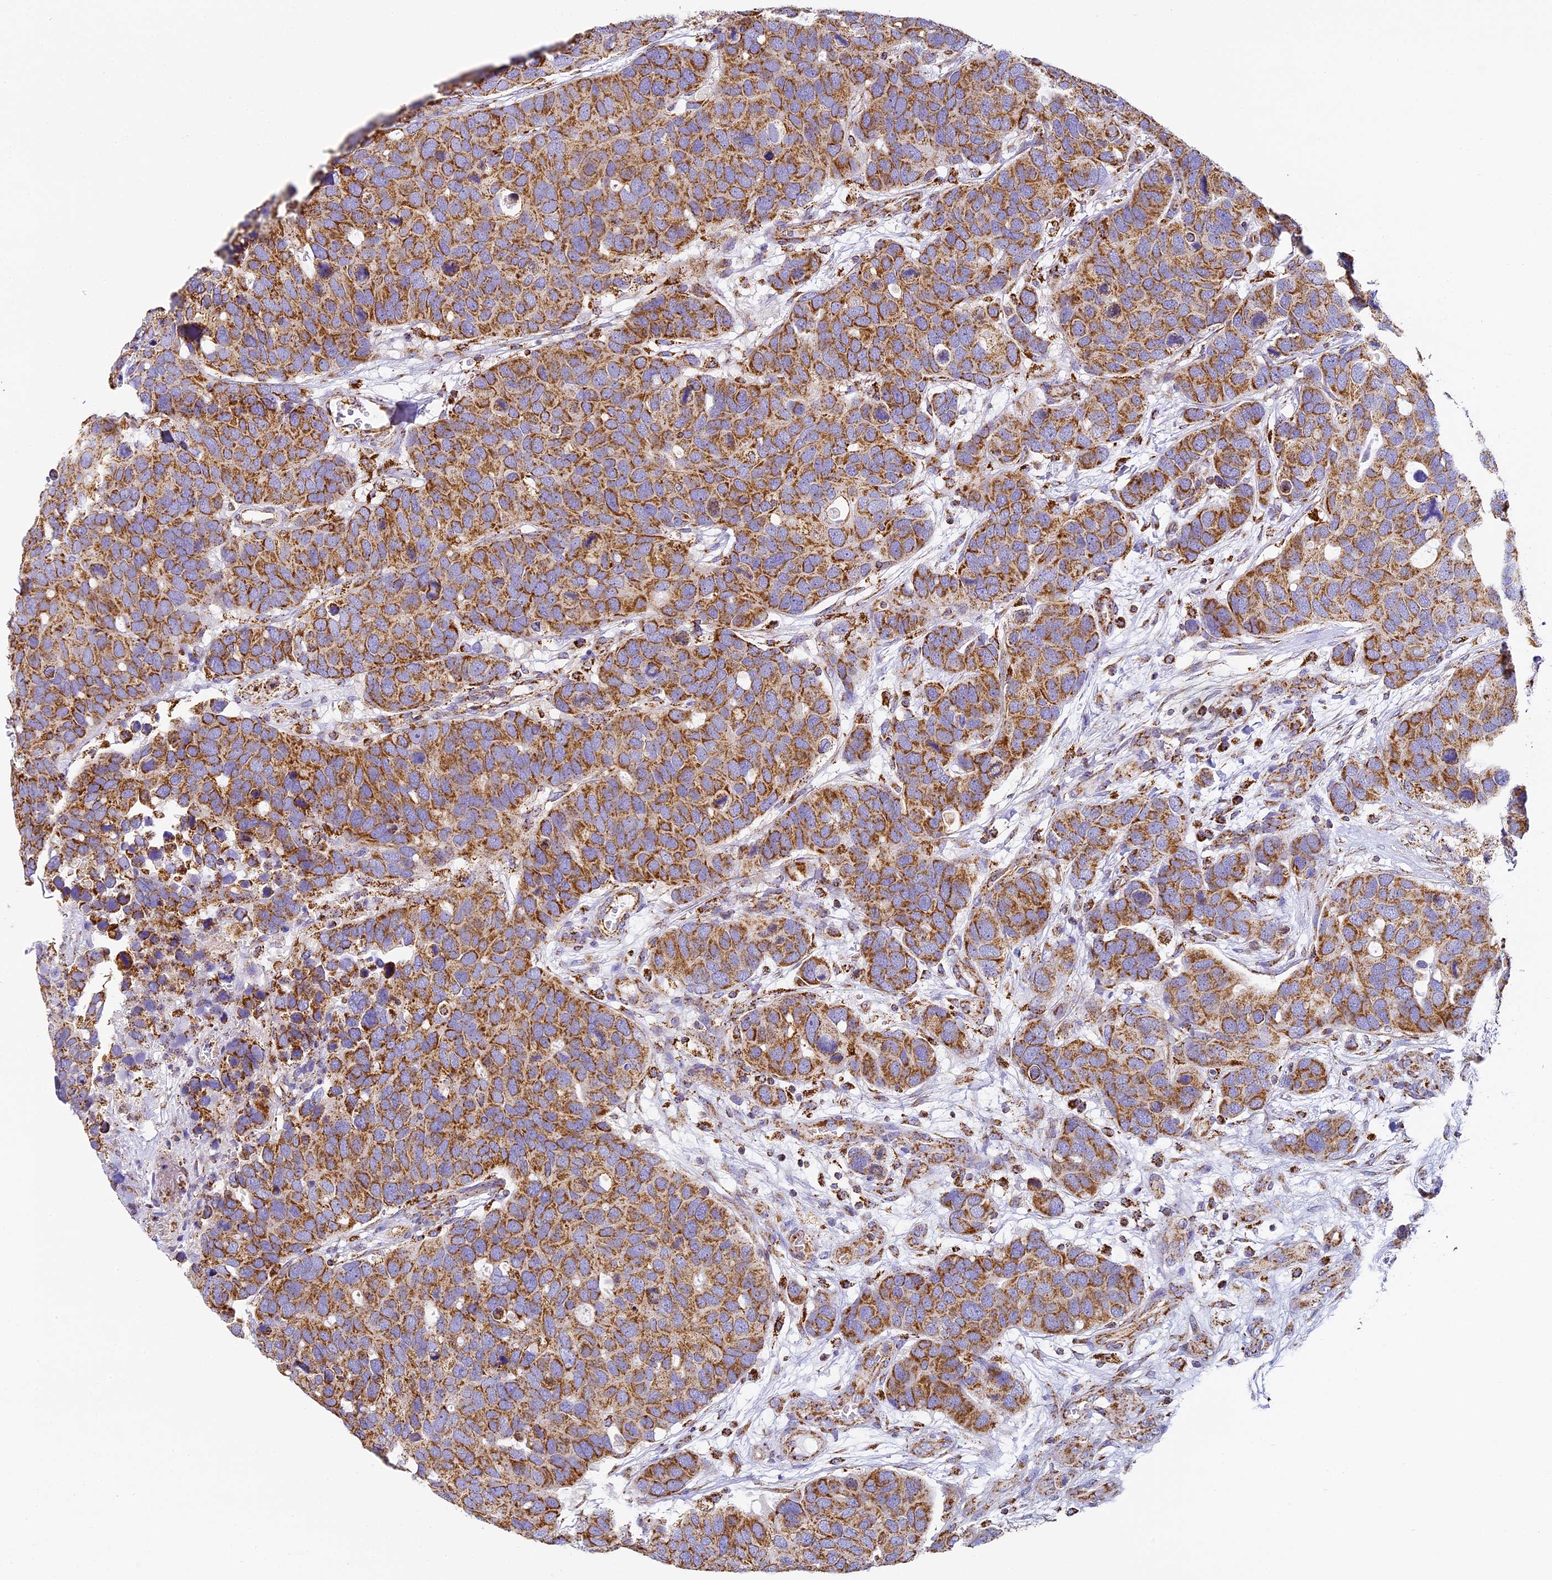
{"staining": {"intensity": "moderate", "quantity": ">75%", "location": "cytoplasmic/membranous"}, "tissue": "breast cancer", "cell_type": "Tumor cells", "image_type": "cancer", "snomed": [{"axis": "morphology", "description": "Duct carcinoma"}, {"axis": "topography", "description": "Breast"}], "caption": "Human breast cancer stained with a protein marker exhibits moderate staining in tumor cells.", "gene": "STK17A", "patient": {"sex": "female", "age": 83}}